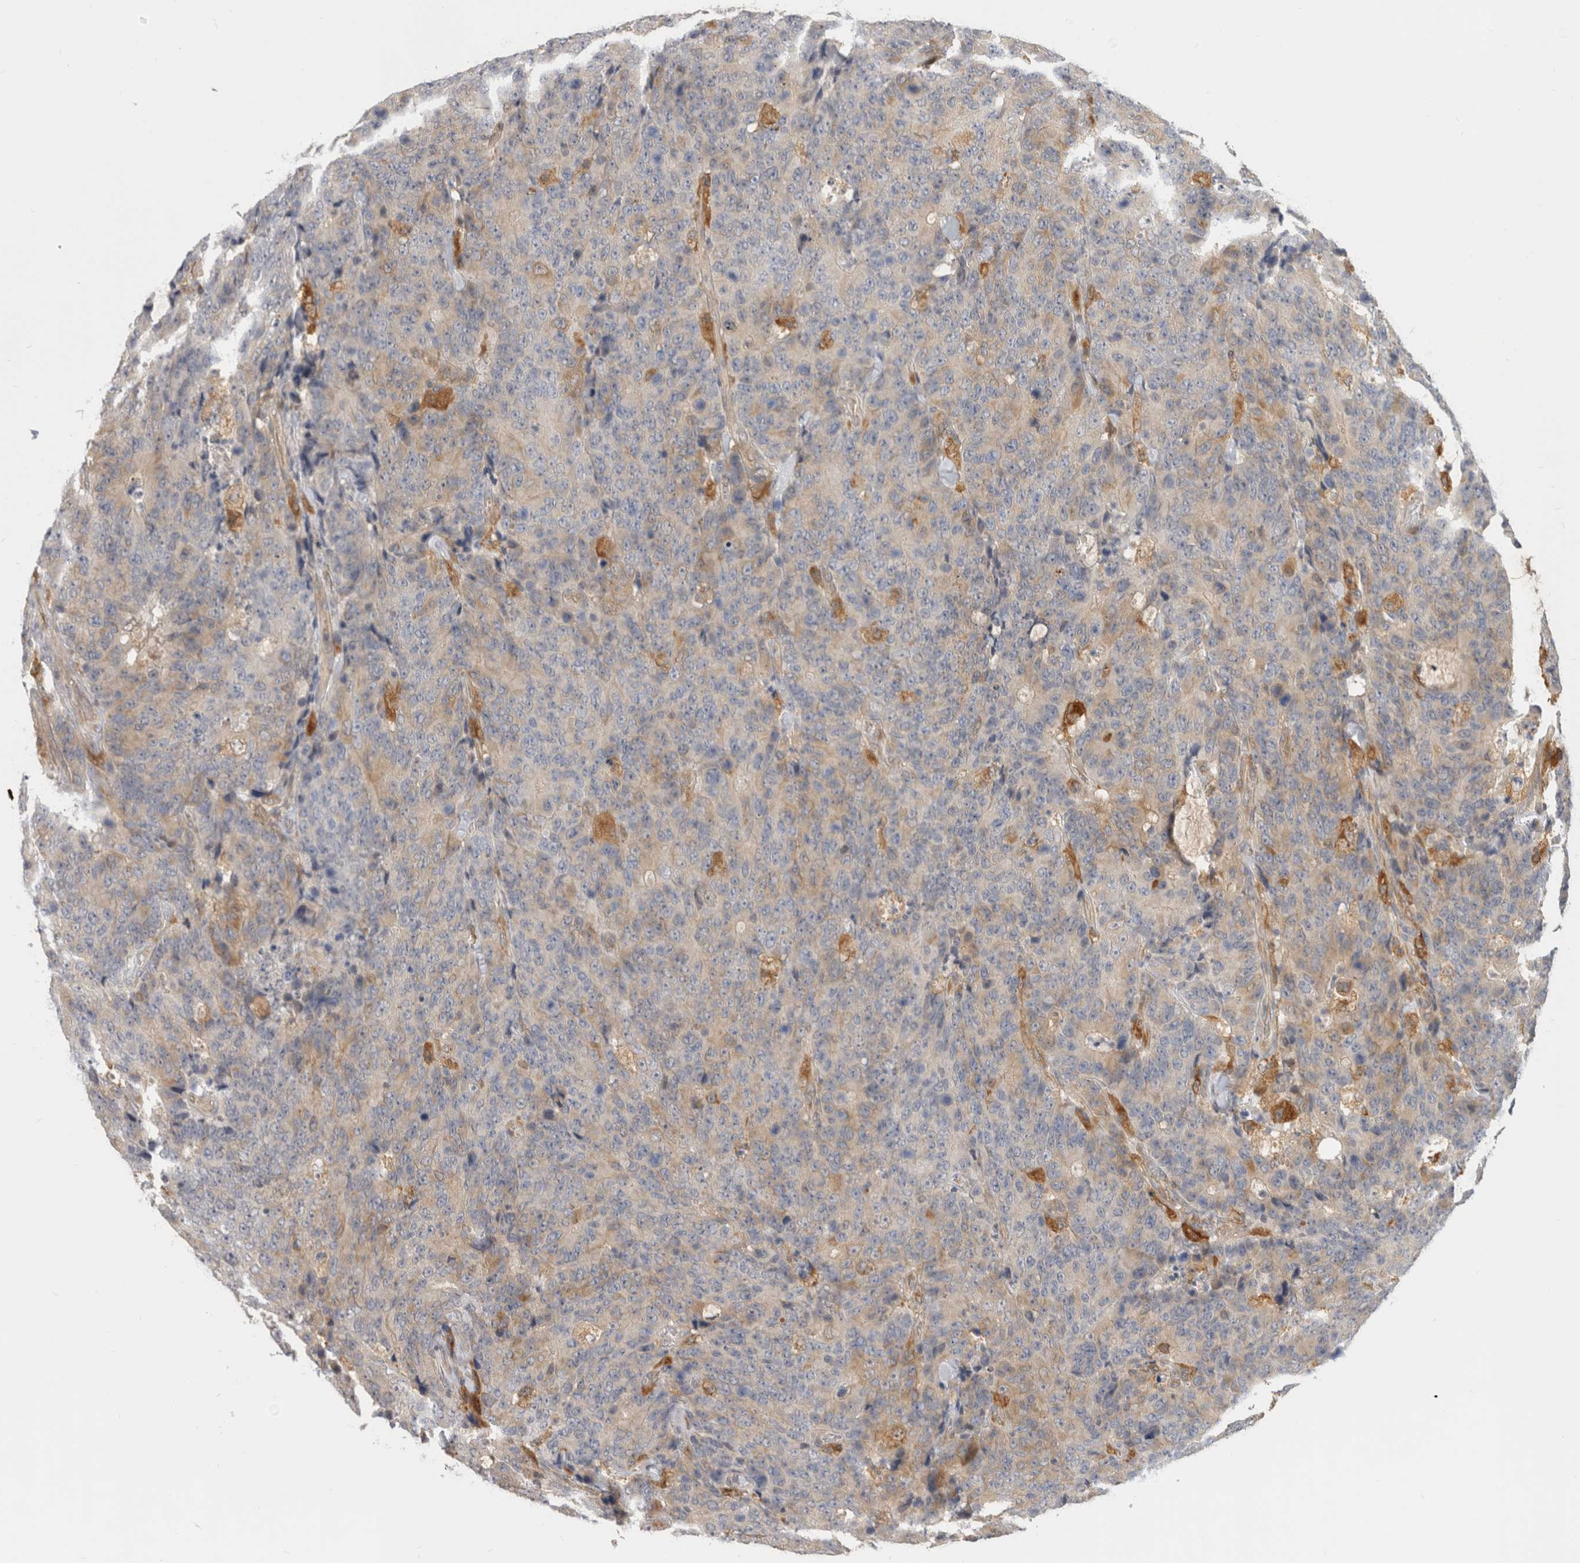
{"staining": {"intensity": "weak", "quantity": "25%-75%", "location": "cytoplasmic/membranous"}, "tissue": "colorectal cancer", "cell_type": "Tumor cells", "image_type": "cancer", "snomed": [{"axis": "morphology", "description": "Adenocarcinoma, NOS"}, {"axis": "topography", "description": "Colon"}], "caption": "IHC (DAB) staining of human adenocarcinoma (colorectal) exhibits weak cytoplasmic/membranous protein expression in about 25%-75% of tumor cells.", "gene": "APOL2", "patient": {"sex": "female", "age": 86}}